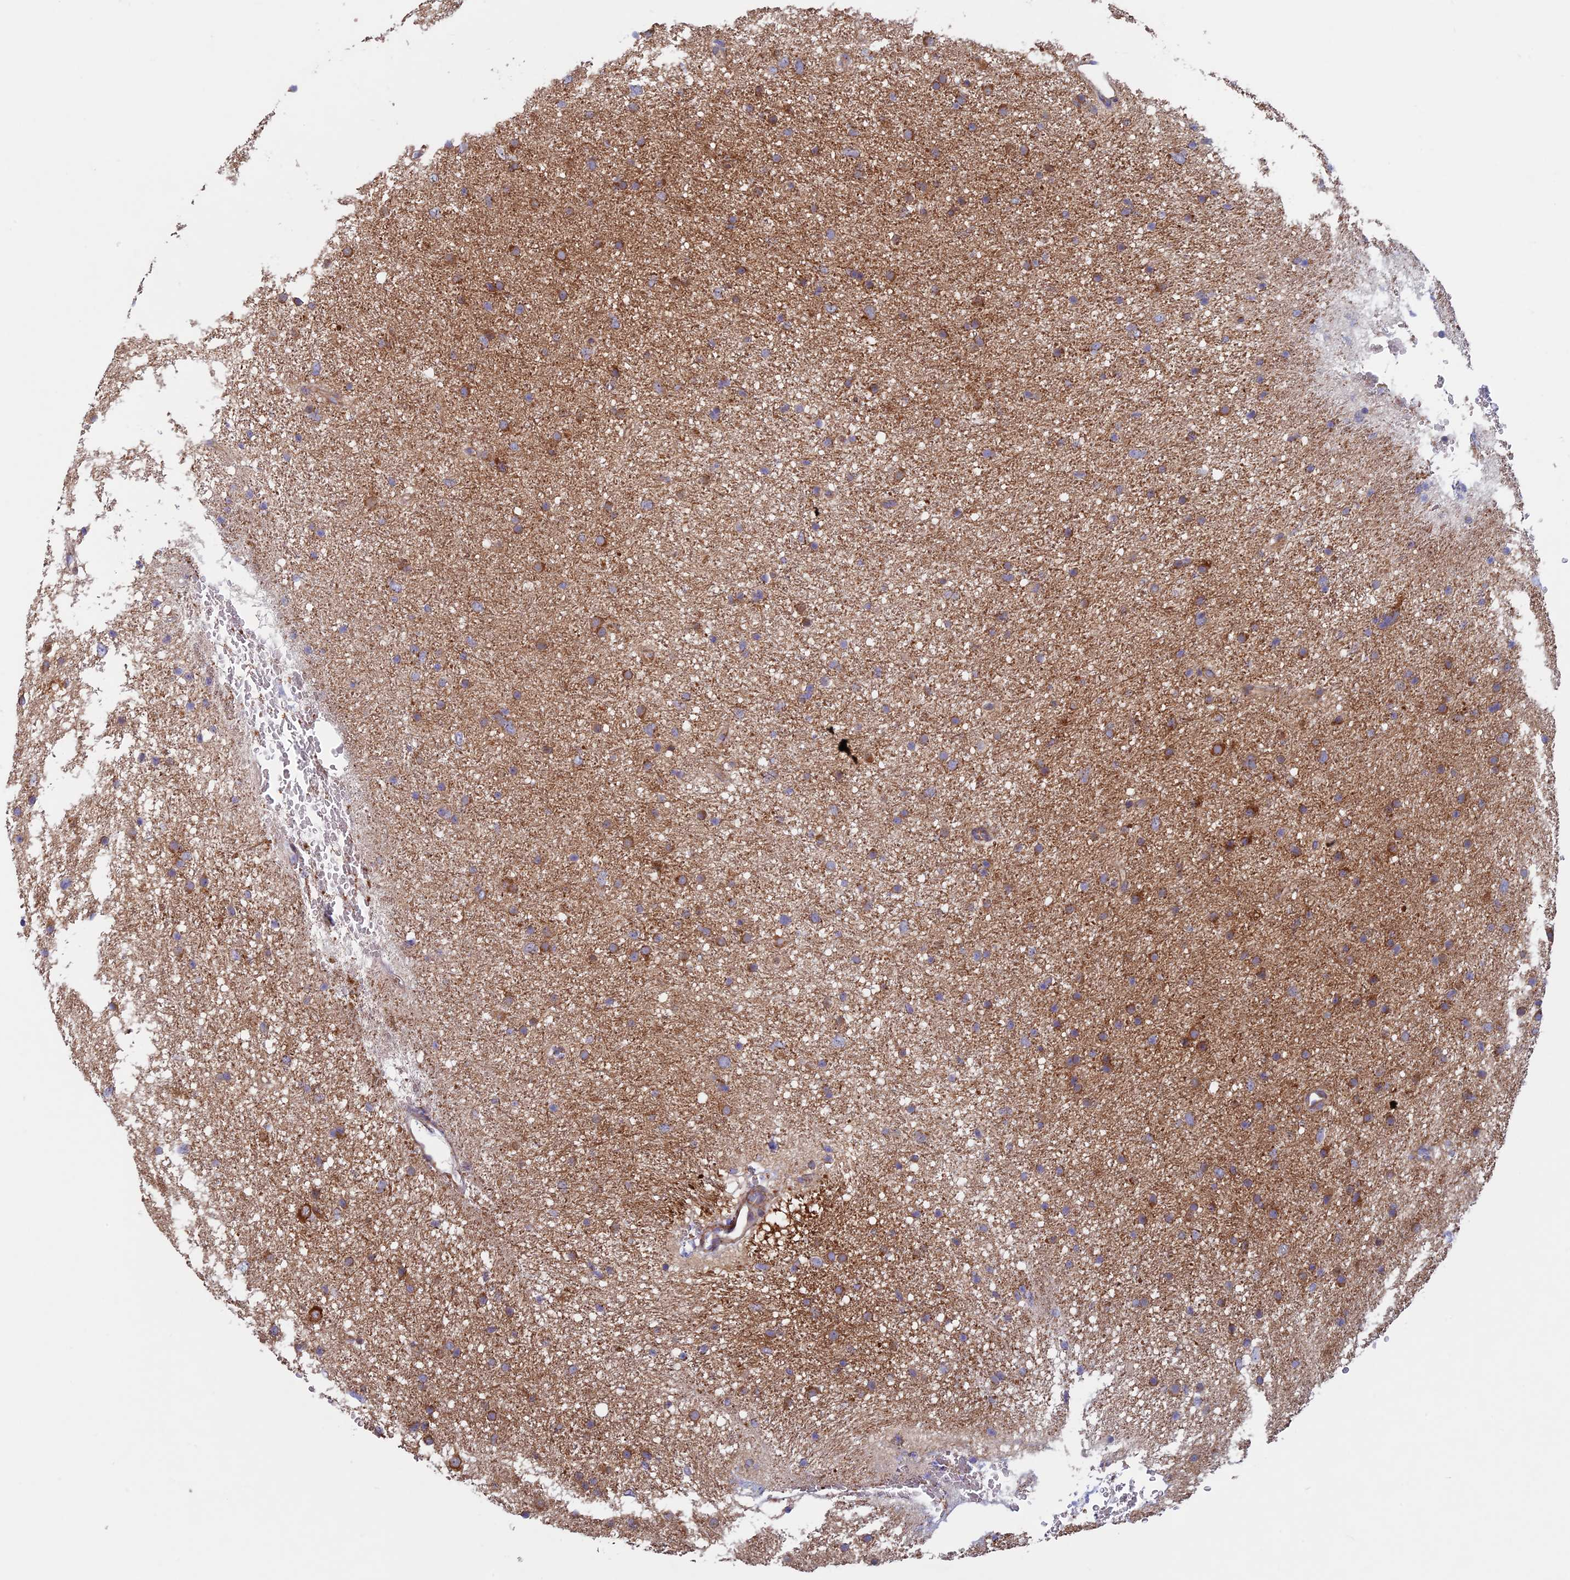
{"staining": {"intensity": "moderate", "quantity": "<25%", "location": "cytoplasmic/membranous"}, "tissue": "glioma", "cell_type": "Tumor cells", "image_type": "cancer", "snomed": [{"axis": "morphology", "description": "Glioma, malignant, Low grade"}, {"axis": "topography", "description": "Cerebral cortex"}], "caption": "Moderate cytoplasmic/membranous expression is appreciated in about <25% of tumor cells in low-grade glioma (malignant).", "gene": "DNM1L", "patient": {"sex": "female", "age": 39}}